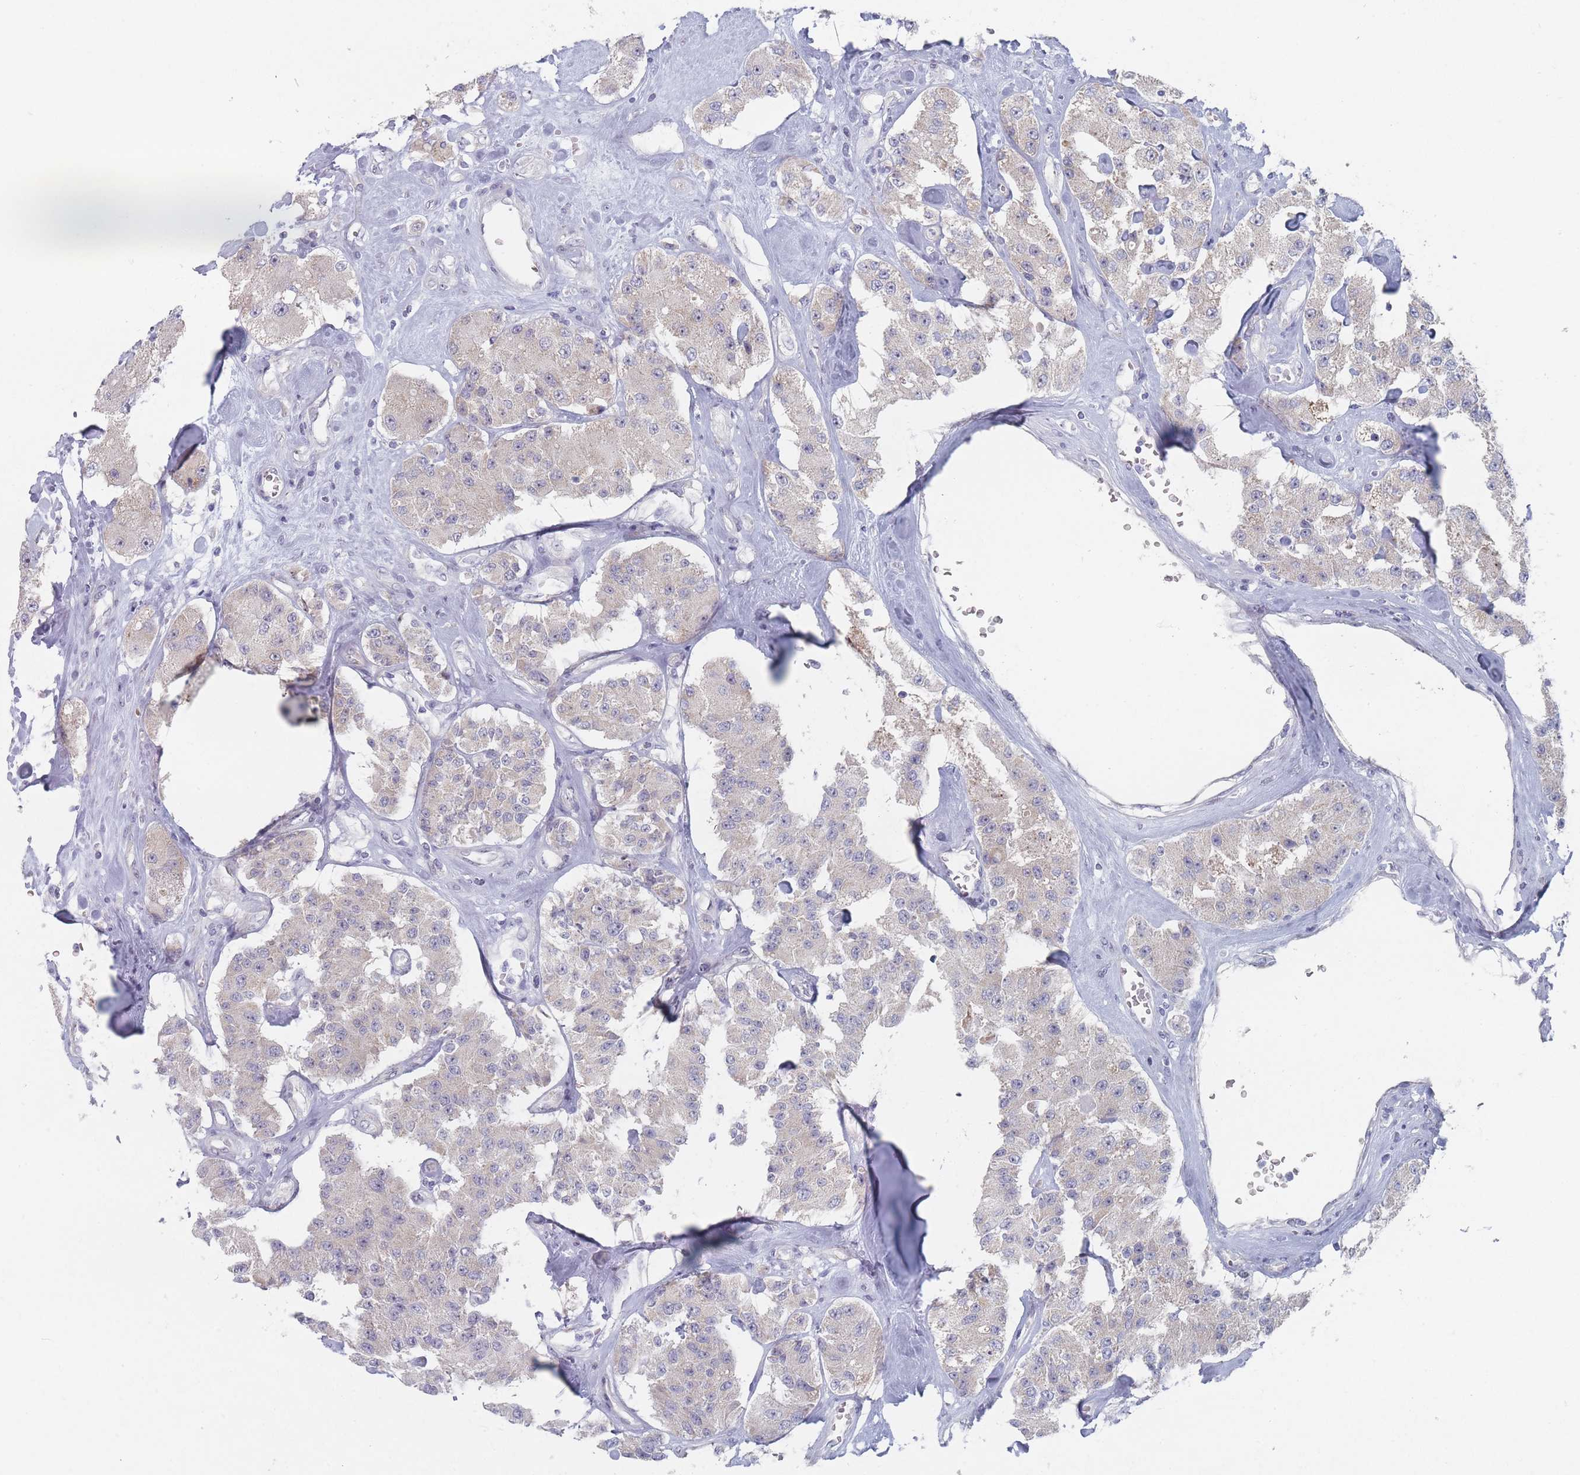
{"staining": {"intensity": "negative", "quantity": "none", "location": "none"}, "tissue": "carcinoid", "cell_type": "Tumor cells", "image_type": "cancer", "snomed": [{"axis": "morphology", "description": "Carcinoid, malignant, NOS"}, {"axis": "topography", "description": "Pancreas"}], "caption": "Image shows no significant protein positivity in tumor cells of malignant carcinoid.", "gene": "RNF8", "patient": {"sex": "male", "age": 41}}